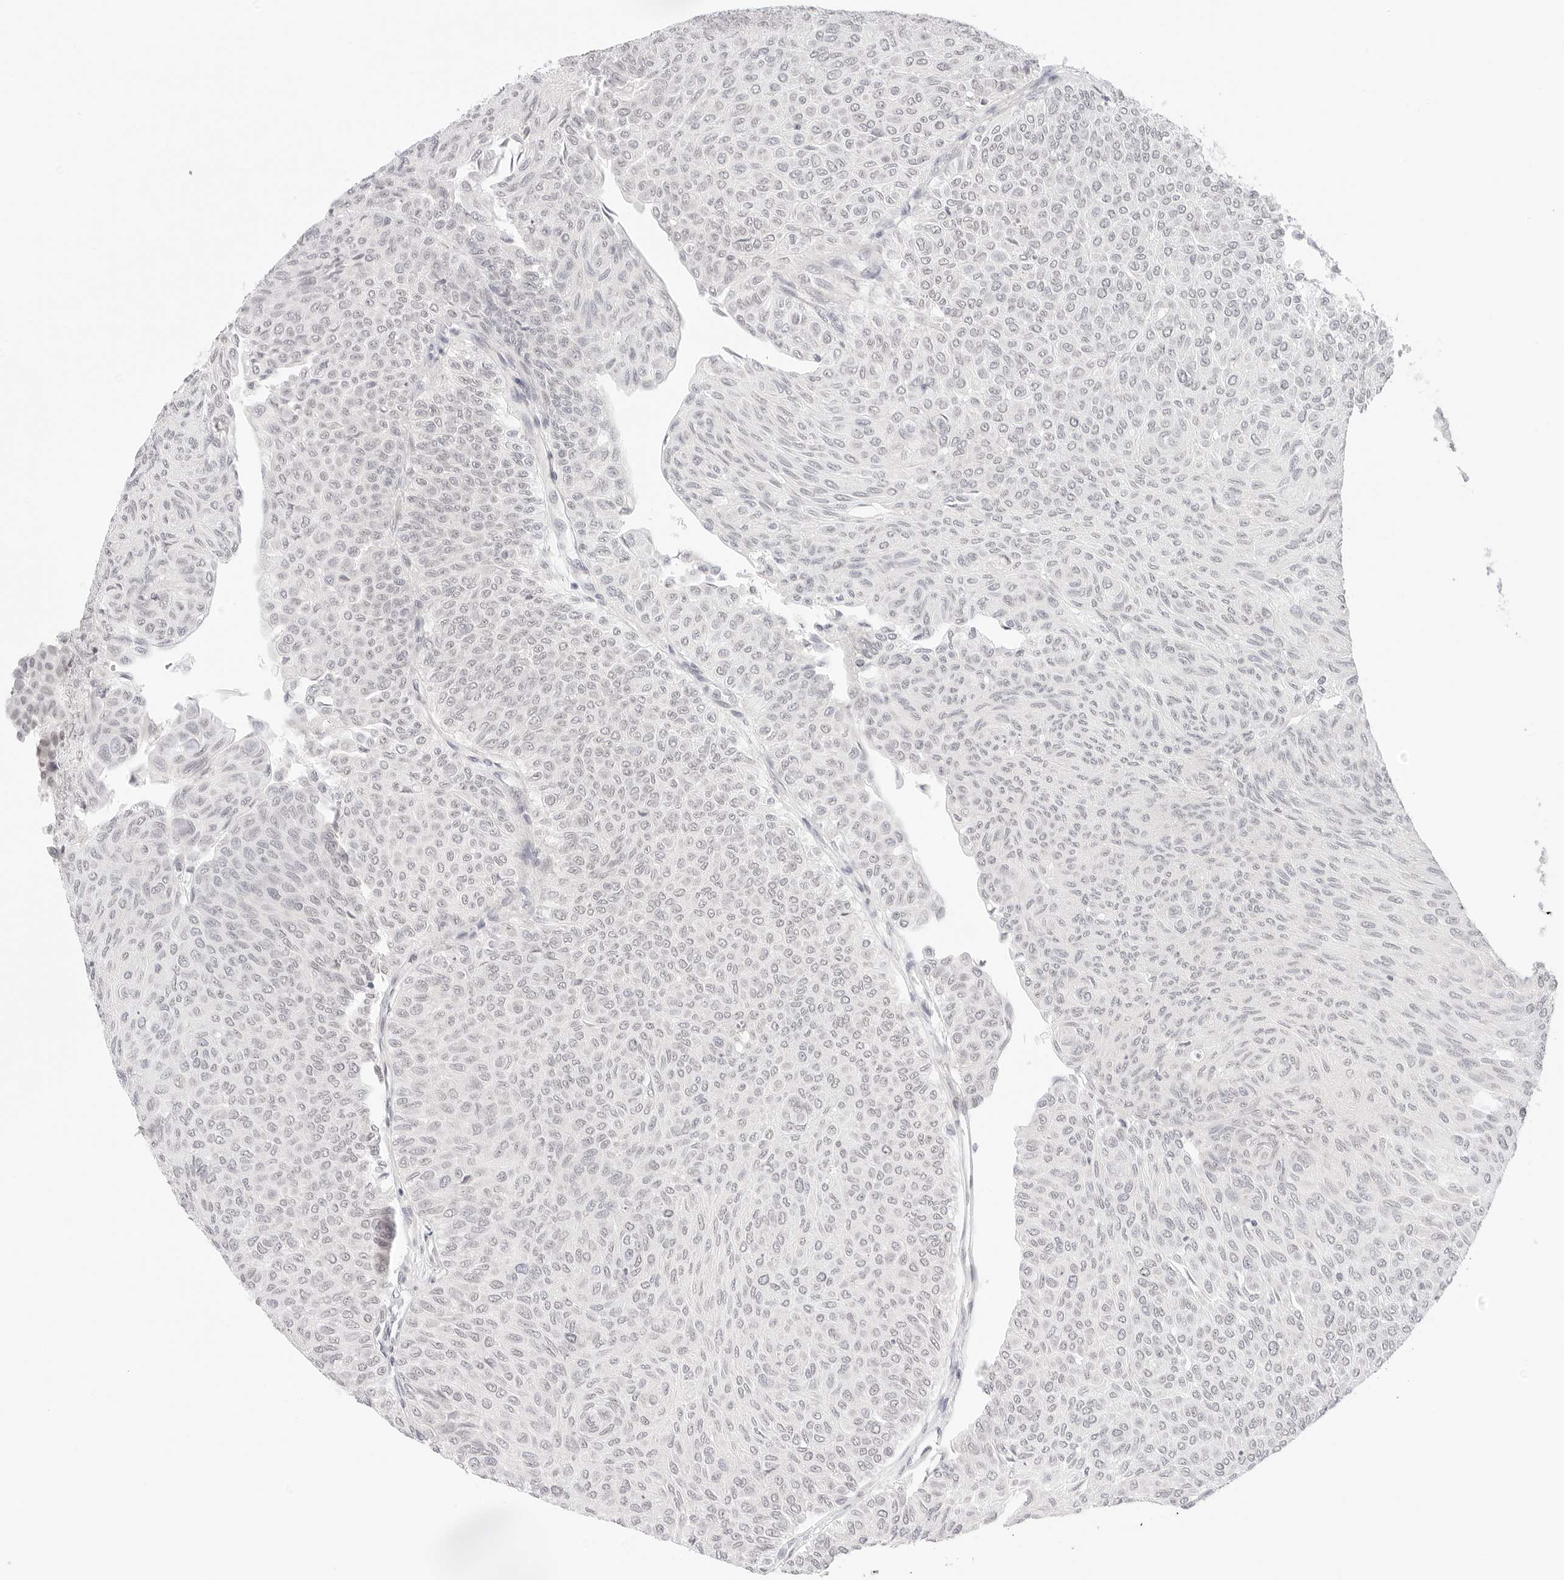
{"staining": {"intensity": "weak", "quantity": "25%-75%", "location": "nuclear"}, "tissue": "urothelial cancer", "cell_type": "Tumor cells", "image_type": "cancer", "snomed": [{"axis": "morphology", "description": "Urothelial carcinoma, Low grade"}, {"axis": "topography", "description": "Urinary bladder"}], "caption": "A histopathology image of human urothelial carcinoma (low-grade) stained for a protein displays weak nuclear brown staining in tumor cells.", "gene": "XKR4", "patient": {"sex": "male", "age": 78}}